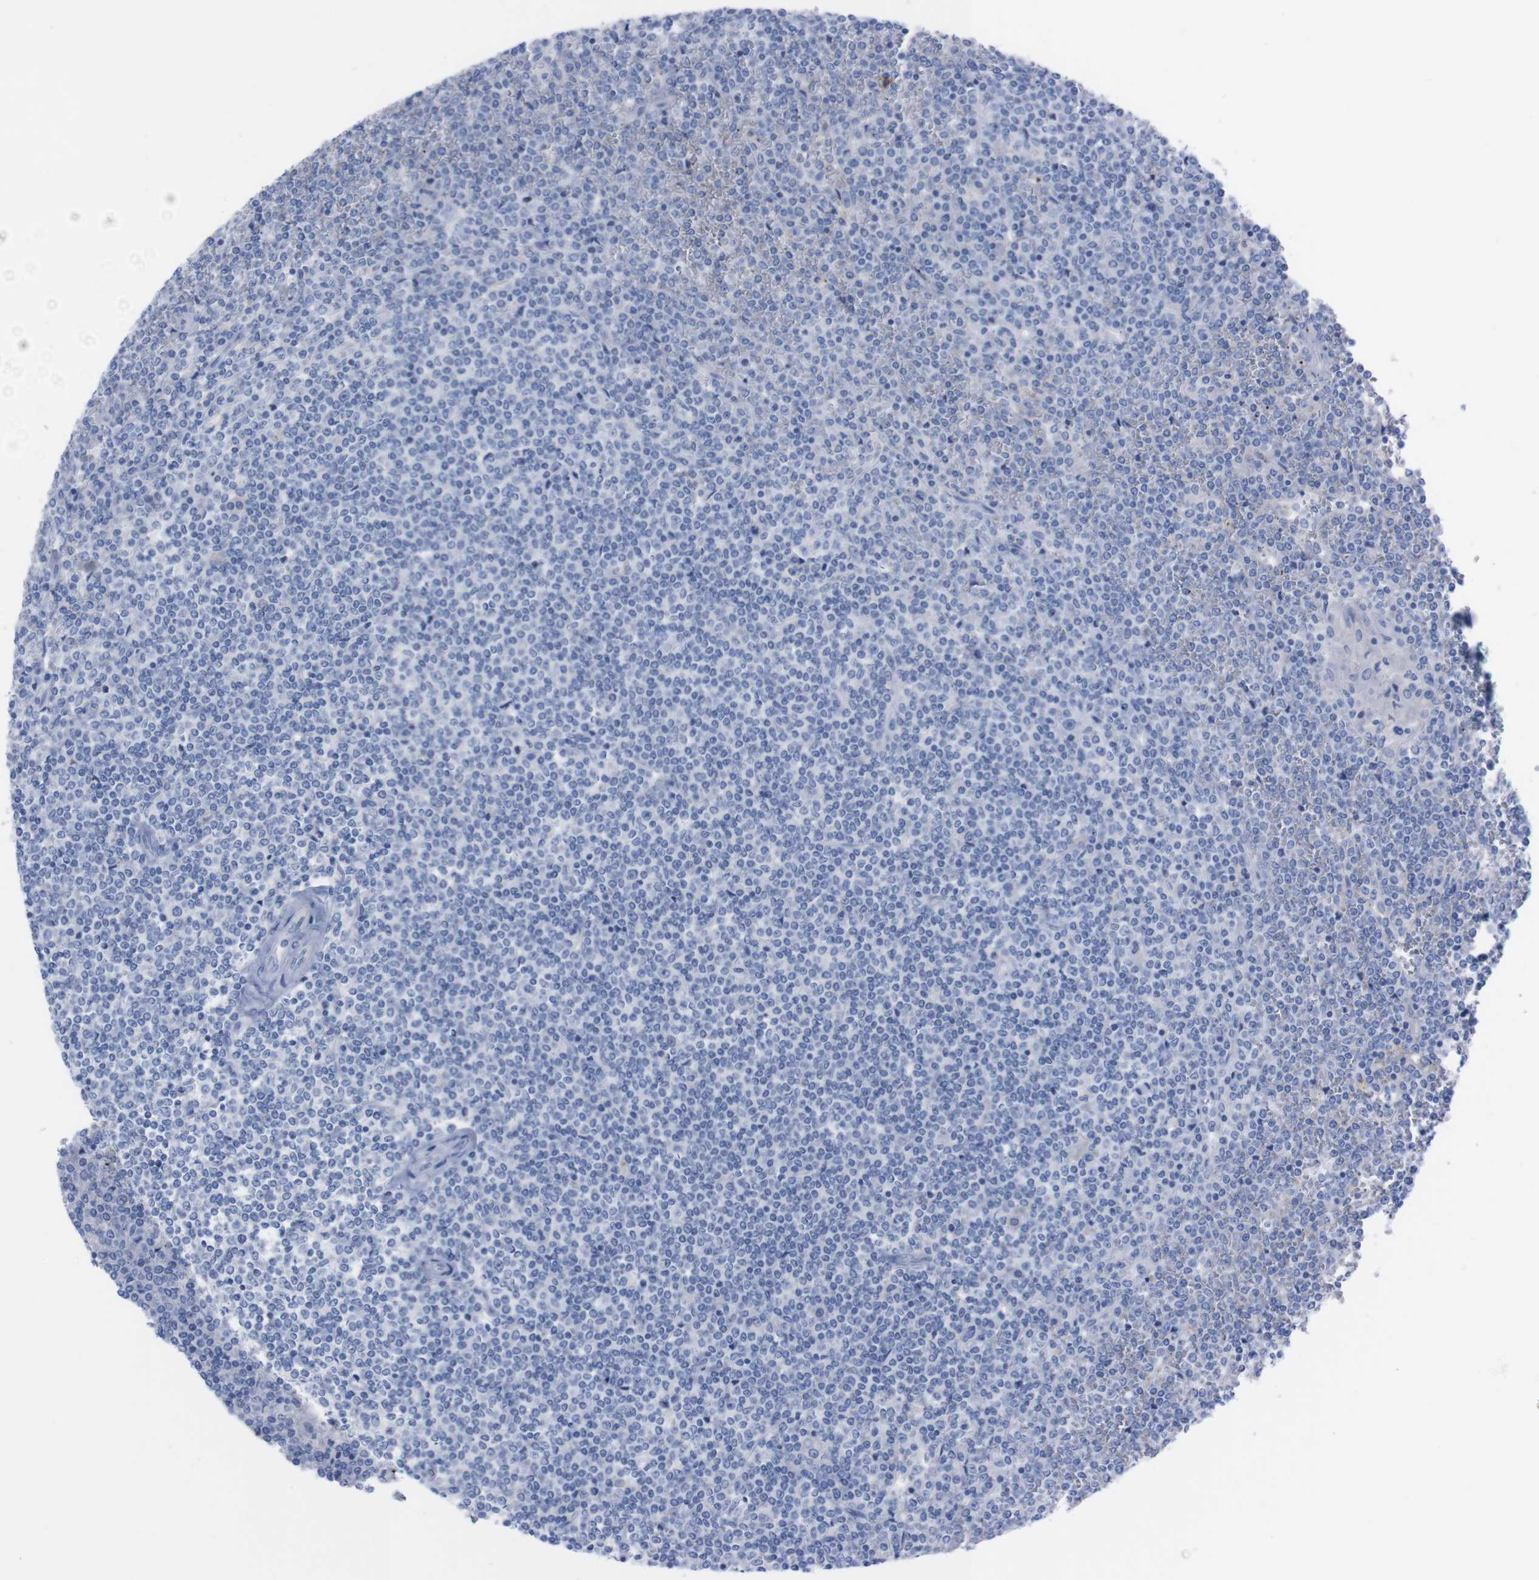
{"staining": {"intensity": "negative", "quantity": "none", "location": "none"}, "tissue": "lymphoma", "cell_type": "Tumor cells", "image_type": "cancer", "snomed": [{"axis": "morphology", "description": "Malignant lymphoma, non-Hodgkin's type, Low grade"}, {"axis": "topography", "description": "Spleen"}], "caption": "This histopathology image is of malignant lymphoma, non-Hodgkin's type (low-grade) stained with IHC to label a protein in brown with the nuclei are counter-stained blue. There is no staining in tumor cells.", "gene": "TMEM243", "patient": {"sex": "female", "age": 19}}